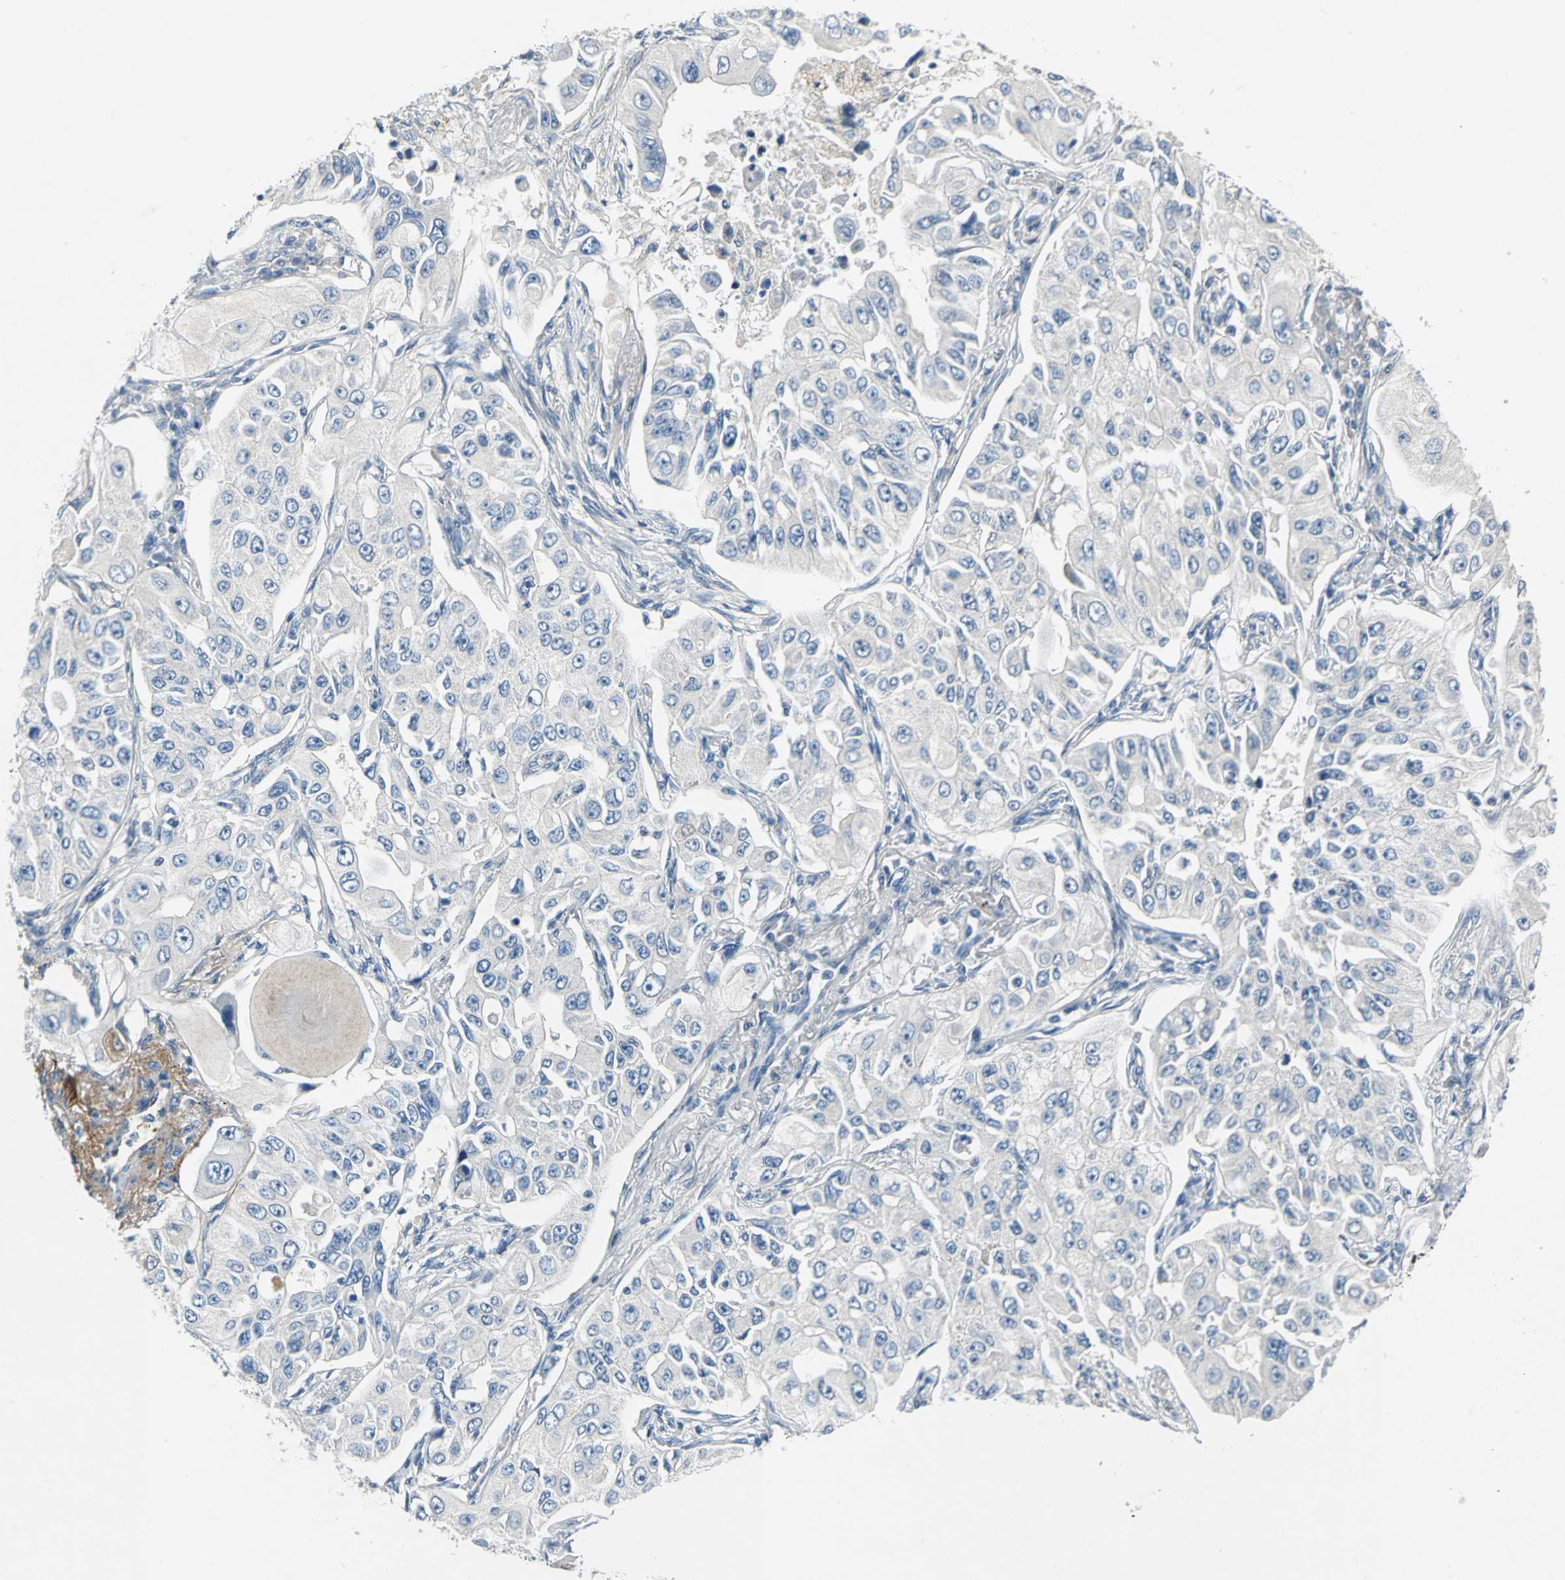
{"staining": {"intensity": "negative", "quantity": "none", "location": "none"}, "tissue": "lung cancer", "cell_type": "Tumor cells", "image_type": "cancer", "snomed": [{"axis": "morphology", "description": "Adenocarcinoma, NOS"}, {"axis": "topography", "description": "Lung"}], "caption": "There is no significant expression in tumor cells of lung cancer (adenocarcinoma).", "gene": "EFNB3", "patient": {"sex": "male", "age": 84}}